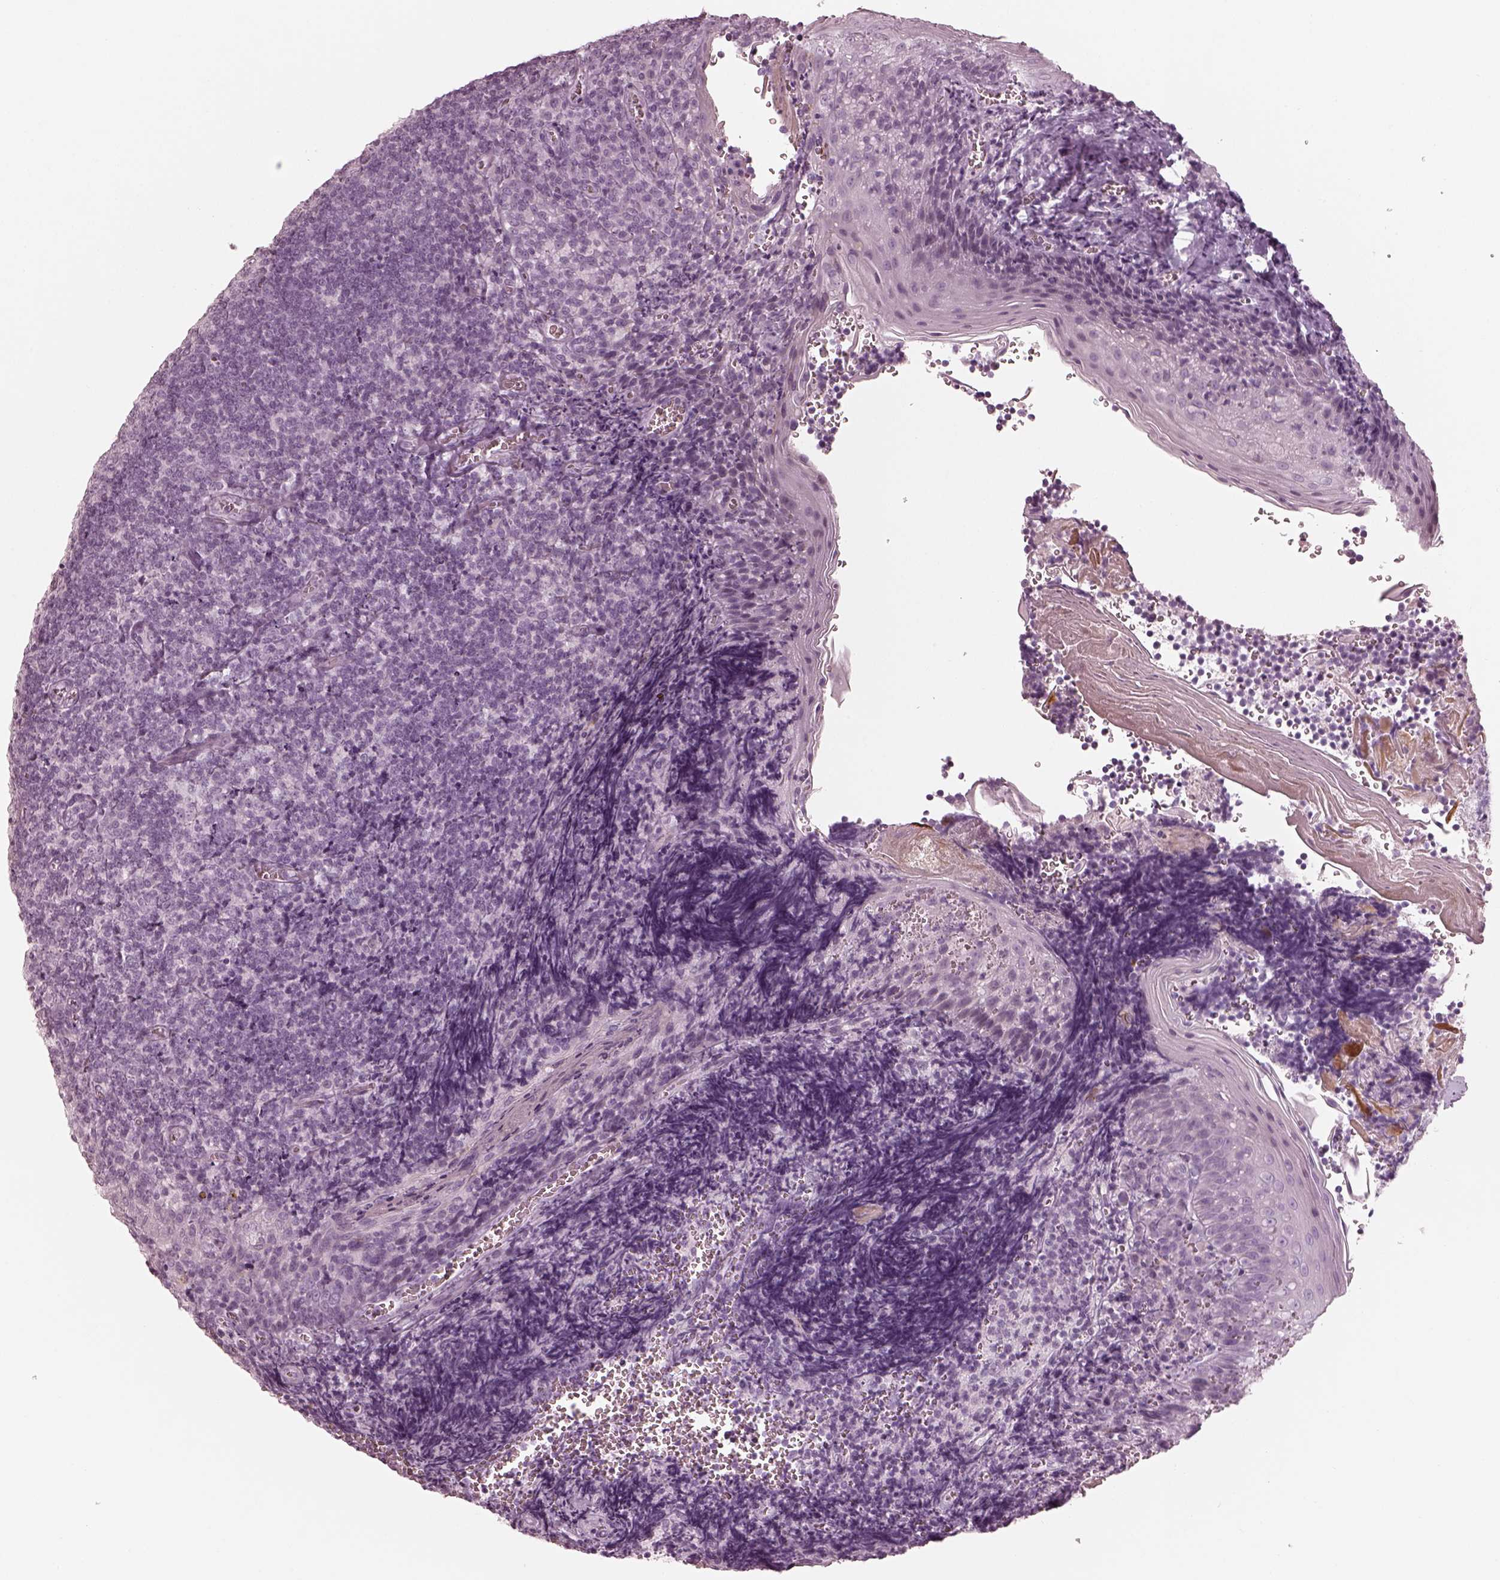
{"staining": {"intensity": "negative", "quantity": "none", "location": "none"}, "tissue": "tonsil", "cell_type": "Germinal center cells", "image_type": "normal", "snomed": [{"axis": "morphology", "description": "Normal tissue, NOS"}, {"axis": "morphology", "description": "Inflammation, NOS"}, {"axis": "topography", "description": "Tonsil"}], "caption": "Tonsil stained for a protein using immunohistochemistry exhibits no positivity germinal center cells.", "gene": "ENSG00000289258", "patient": {"sex": "female", "age": 31}}